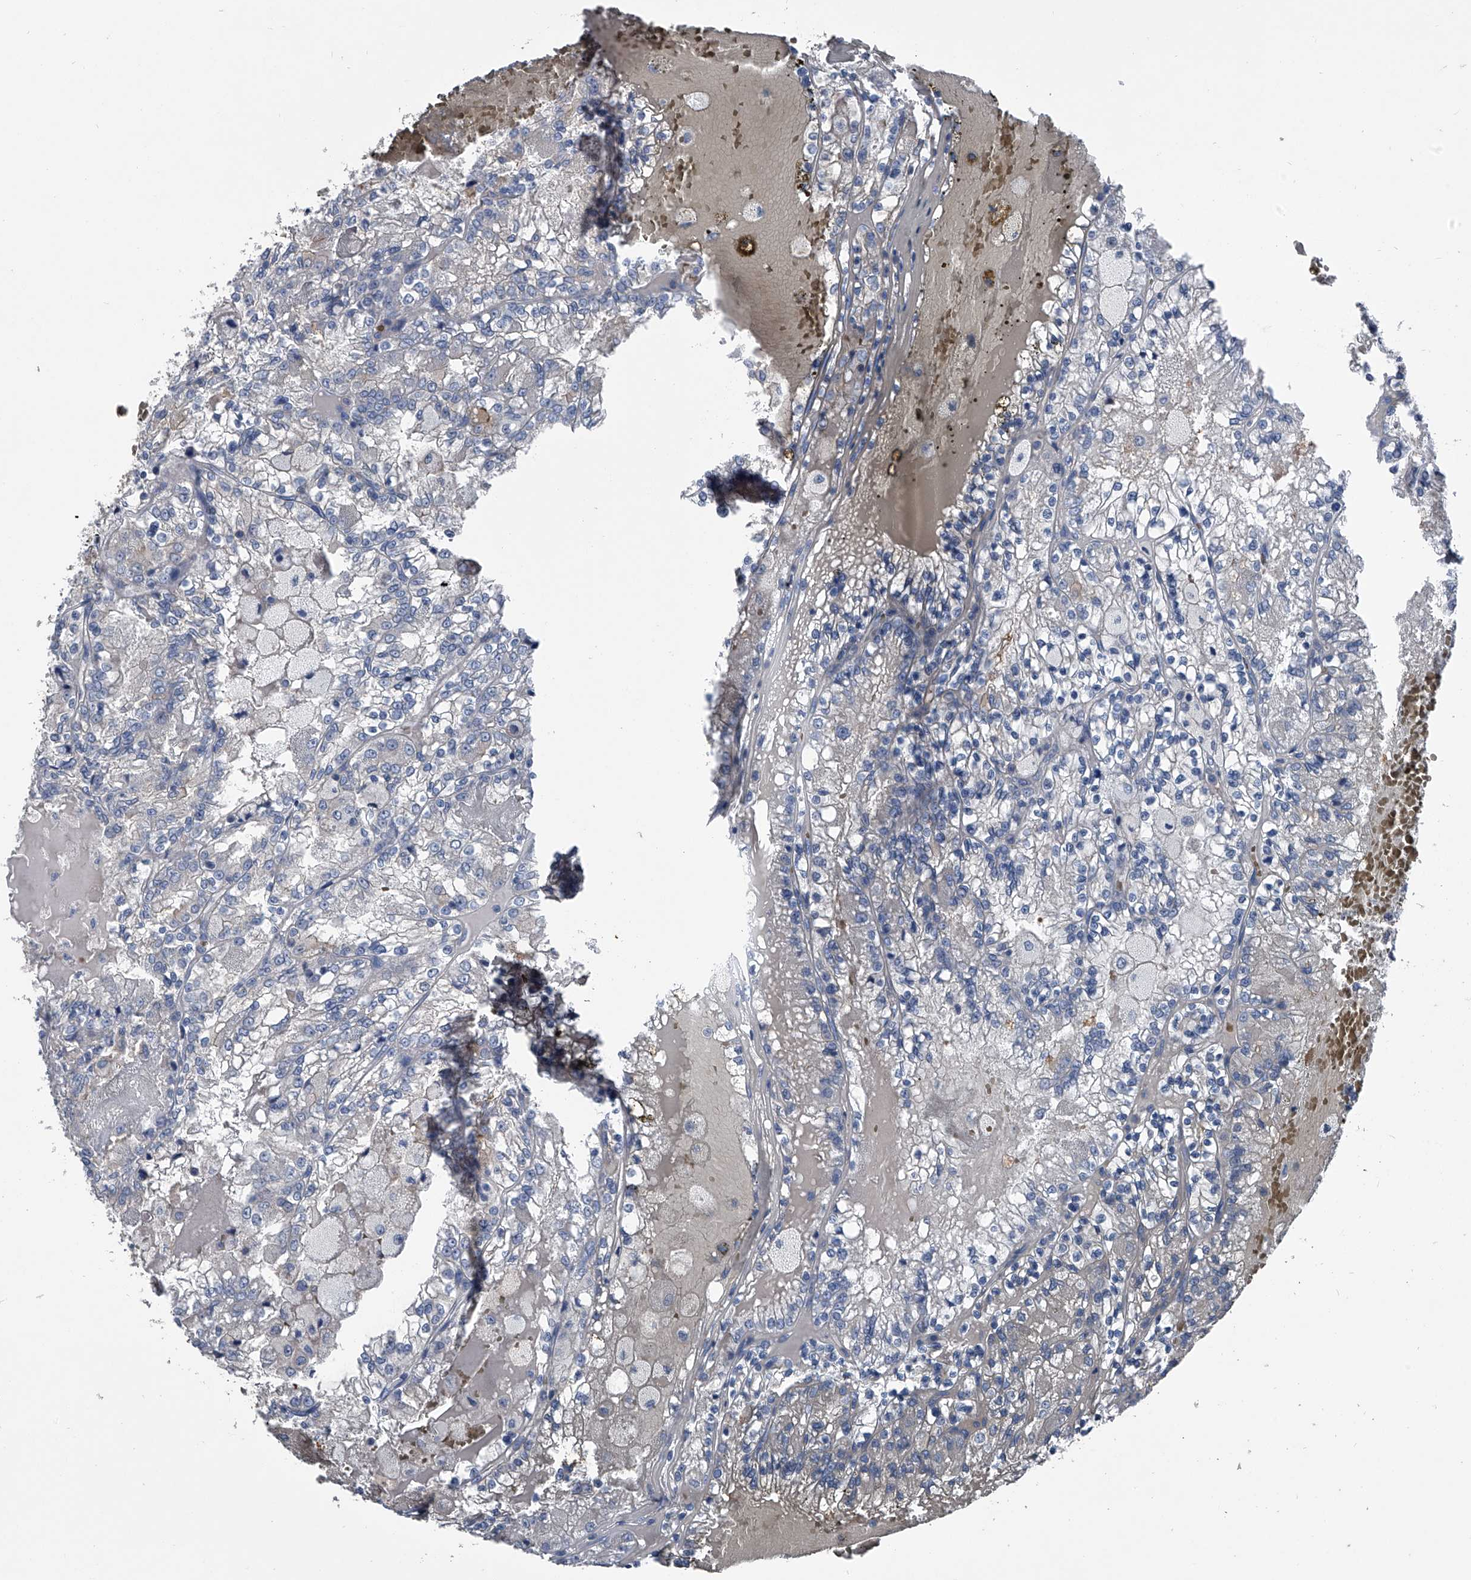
{"staining": {"intensity": "negative", "quantity": "none", "location": "none"}, "tissue": "renal cancer", "cell_type": "Tumor cells", "image_type": "cancer", "snomed": [{"axis": "morphology", "description": "Adenocarcinoma, NOS"}, {"axis": "topography", "description": "Kidney"}], "caption": "There is no significant expression in tumor cells of renal cancer (adenocarcinoma). (Stains: DAB IHC with hematoxylin counter stain, Microscopy: brightfield microscopy at high magnification).", "gene": "KIF13A", "patient": {"sex": "female", "age": 56}}